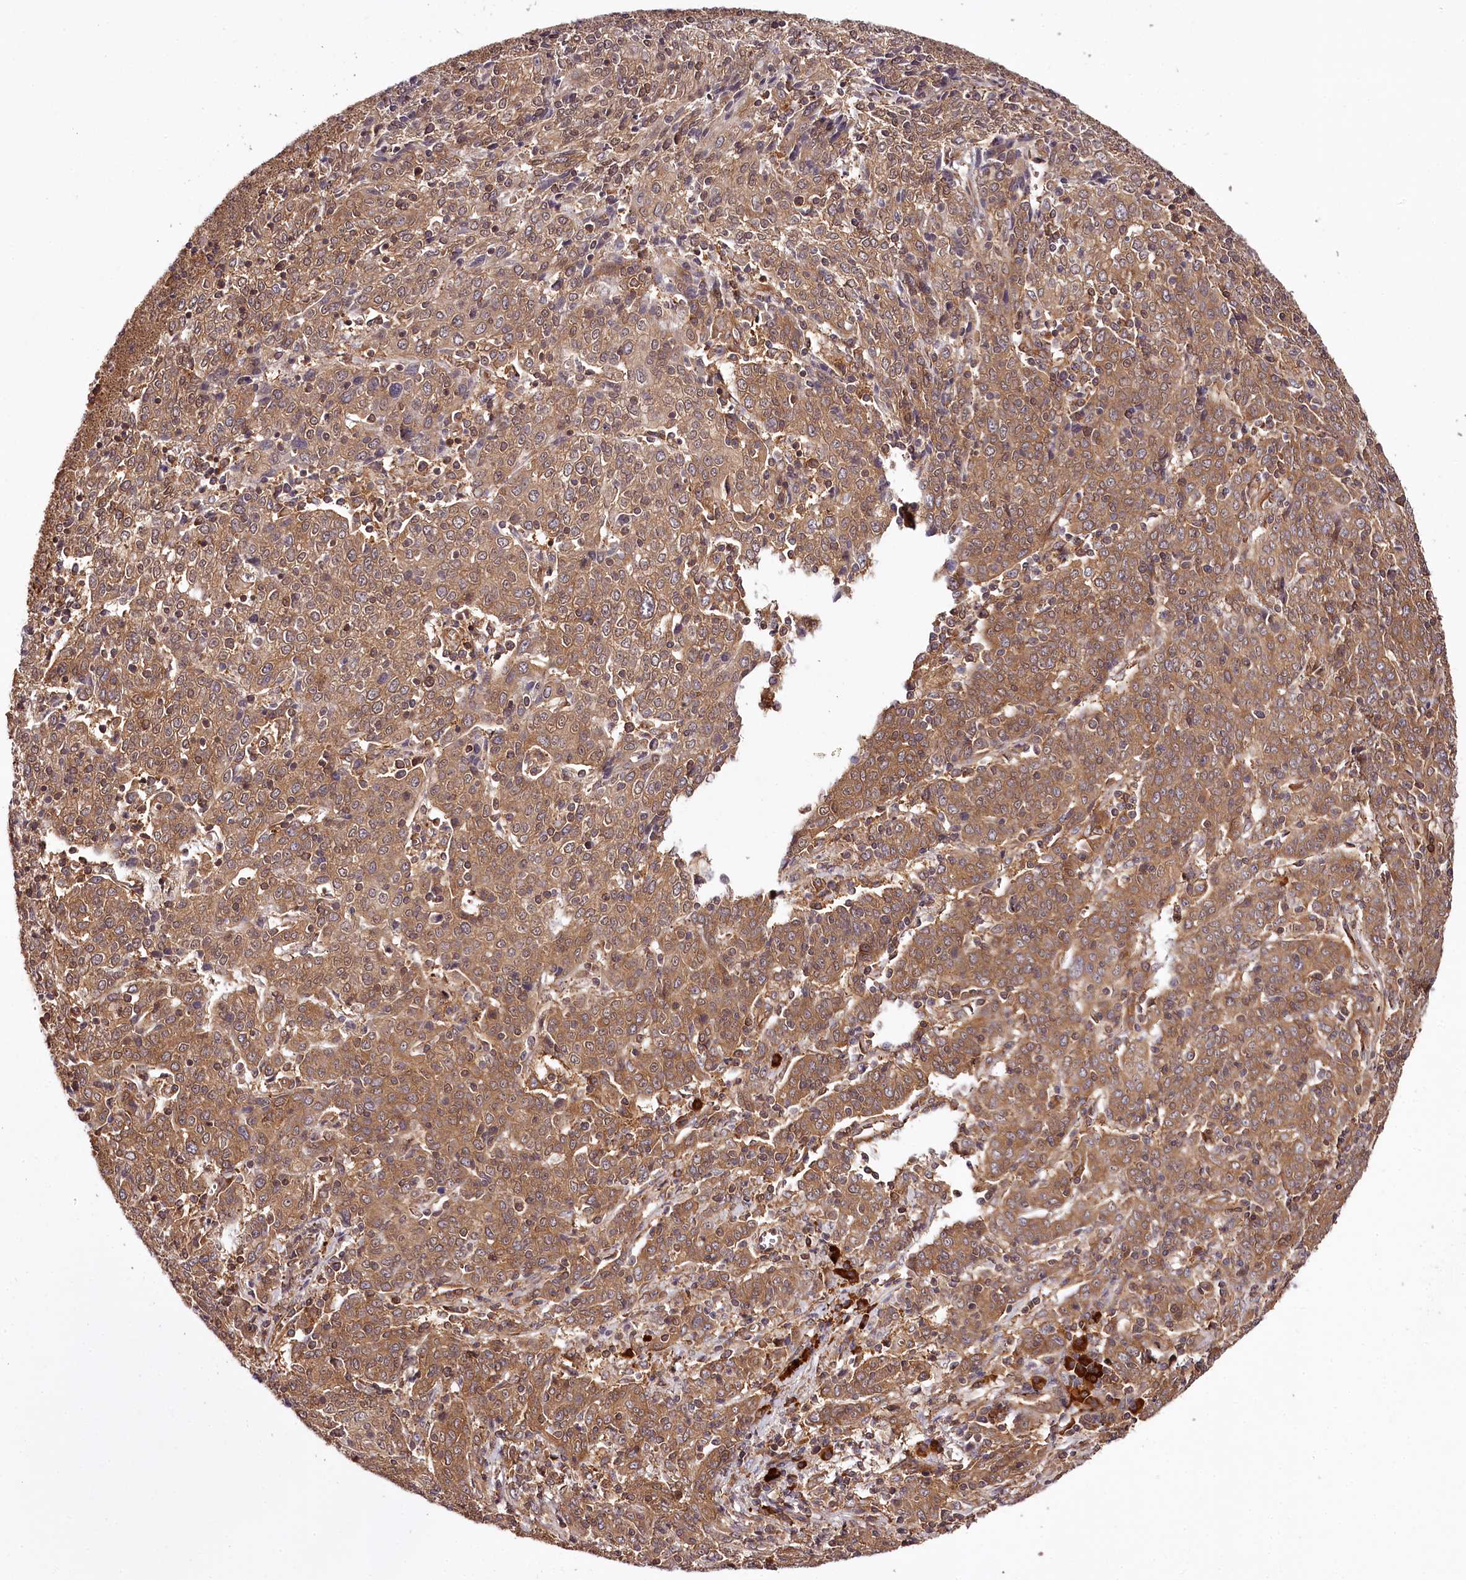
{"staining": {"intensity": "moderate", "quantity": ">75%", "location": "cytoplasmic/membranous"}, "tissue": "cervical cancer", "cell_type": "Tumor cells", "image_type": "cancer", "snomed": [{"axis": "morphology", "description": "Squamous cell carcinoma, NOS"}, {"axis": "topography", "description": "Cervix"}], "caption": "Immunohistochemical staining of human squamous cell carcinoma (cervical) shows moderate cytoplasmic/membranous protein positivity in about >75% of tumor cells. (IHC, brightfield microscopy, high magnification).", "gene": "TARS1", "patient": {"sex": "female", "age": 67}}